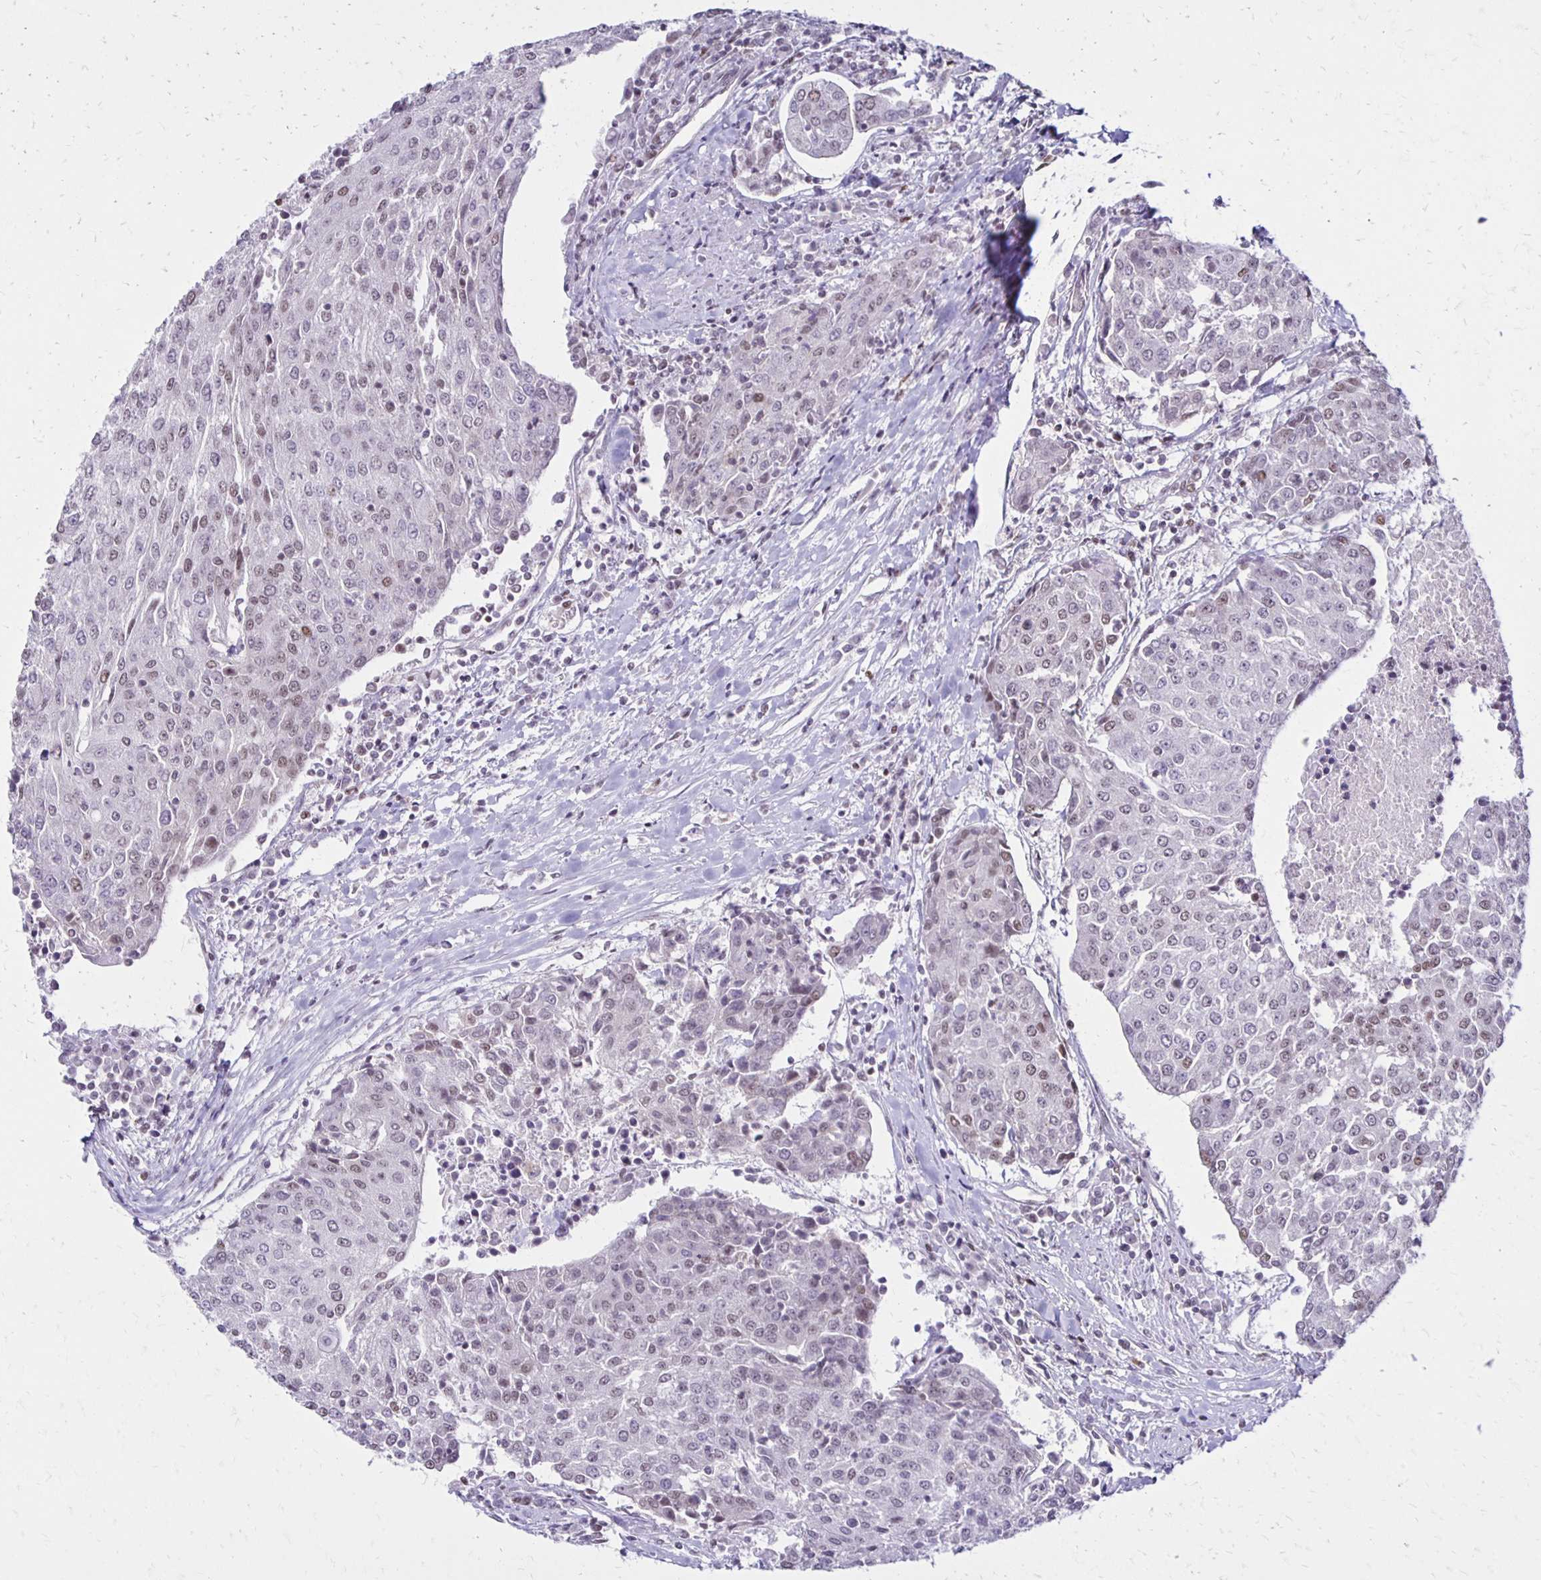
{"staining": {"intensity": "weak", "quantity": ">75%", "location": "nuclear"}, "tissue": "urothelial cancer", "cell_type": "Tumor cells", "image_type": "cancer", "snomed": [{"axis": "morphology", "description": "Urothelial carcinoma, High grade"}, {"axis": "topography", "description": "Urinary bladder"}], "caption": "Protein expression analysis of human urothelial cancer reveals weak nuclear positivity in approximately >75% of tumor cells.", "gene": "DDB2", "patient": {"sex": "female", "age": 85}}